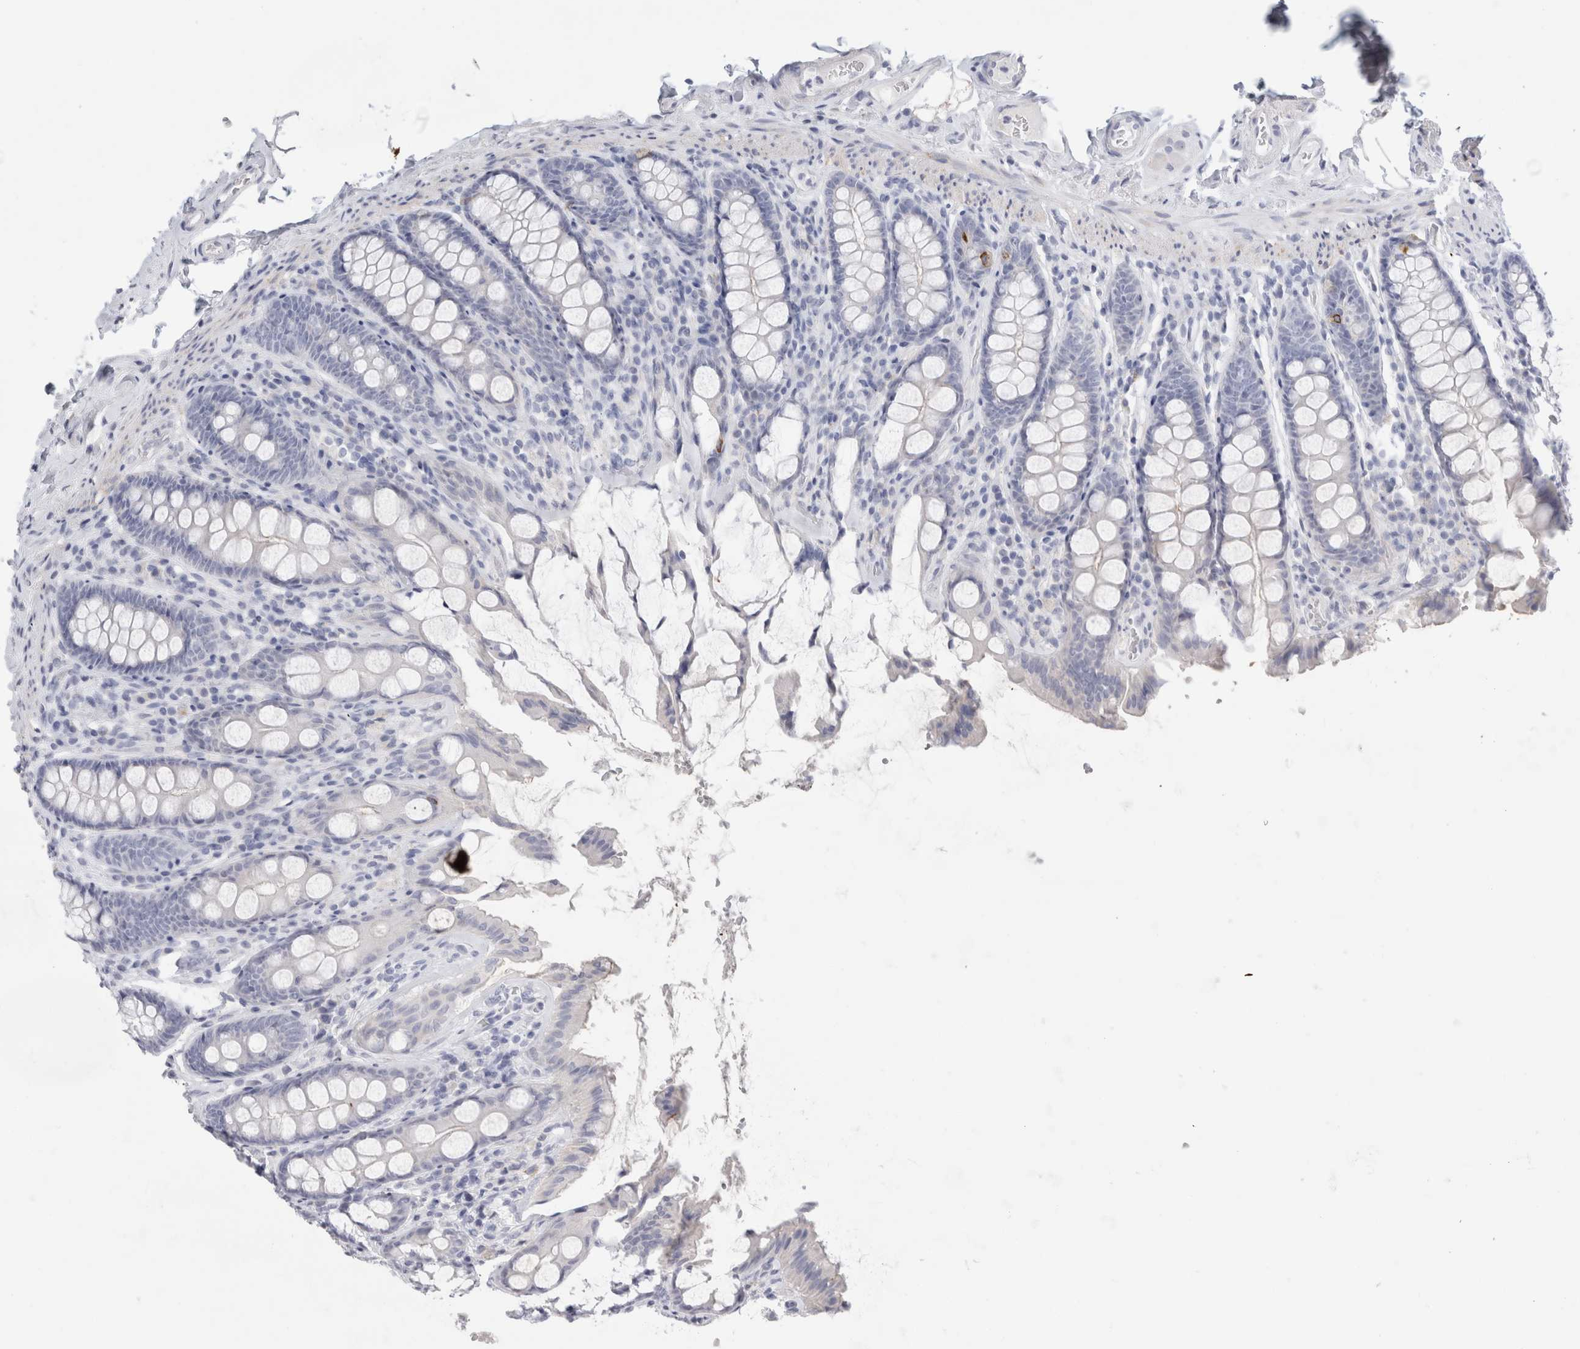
{"staining": {"intensity": "negative", "quantity": "none", "location": "none"}, "tissue": "colon", "cell_type": "Endothelial cells", "image_type": "normal", "snomed": [{"axis": "morphology", "description": "Normal tissue, NOS"}, {"axis": "topography", "description": "Colon"}, {"axis": "topography", "description": "Peripheral nerve tissue"}], "caption": "A high-resolution micrograph shows immunohistochemistry (IHC) staining of unremarkable colon, which shows no significant expression in endothelial cells. (DAB immunohistochemistry (IHC), high magnification).", "gene": "MUC15", "patient": {"sex": "female", "age": 61}}